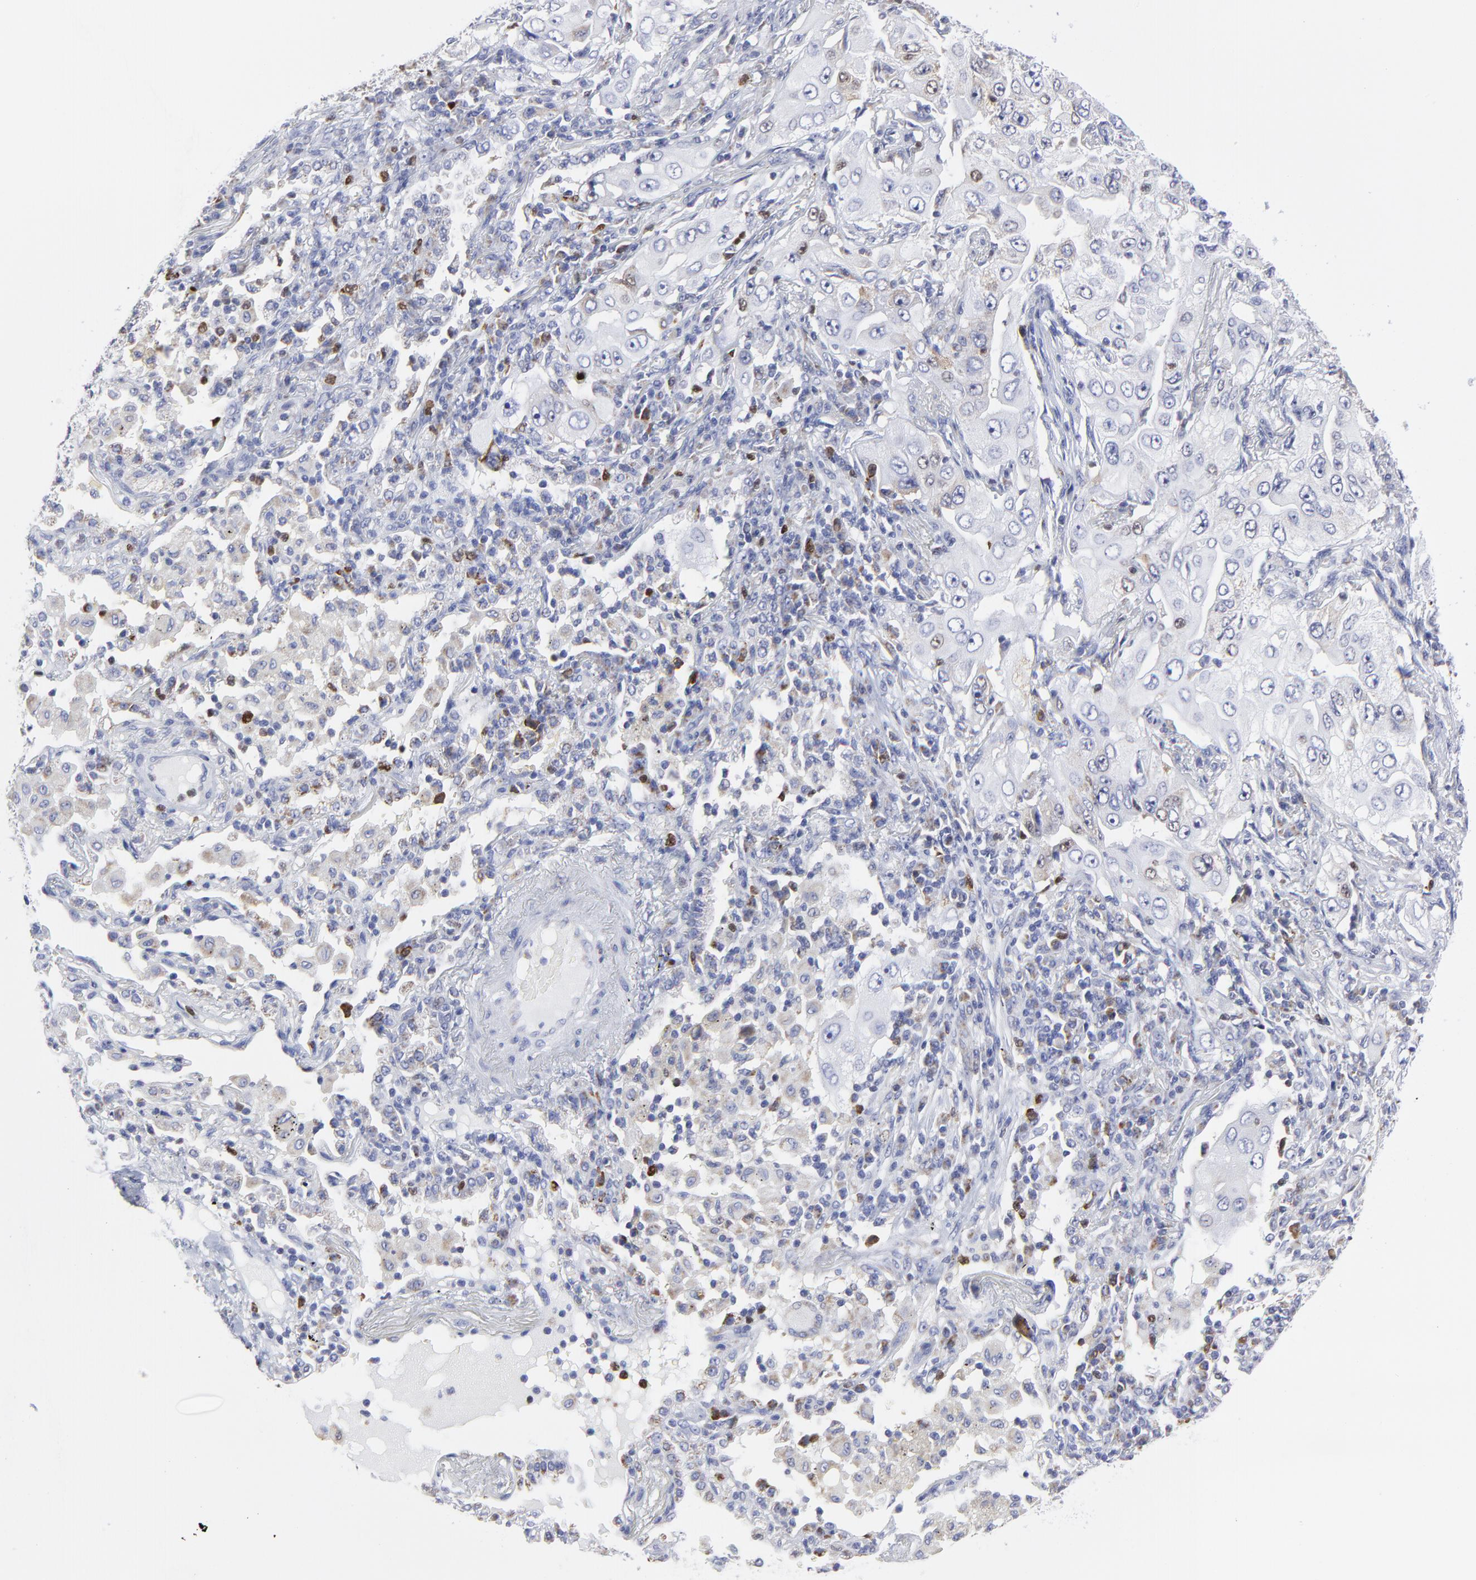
{"staining": {"intensity": "weak", "quantity": "<25%", "location": "cytoplasmic/membranous,nuclear"}, "tissue": "lung cancer", "cell_type": "Tumor cells", "image_type": "cancer", "snomed": [{"axis": "morphology", "description": "Adenocarcinoma, NOS"}, {"axis": "topography", "description": "Lung"}], "caption": "The image reveals no significant expression in tumor cells of adenocarcinoma (lung).", "gene": "NCAPH", "patient": {"sex": "male", "age": 84}}